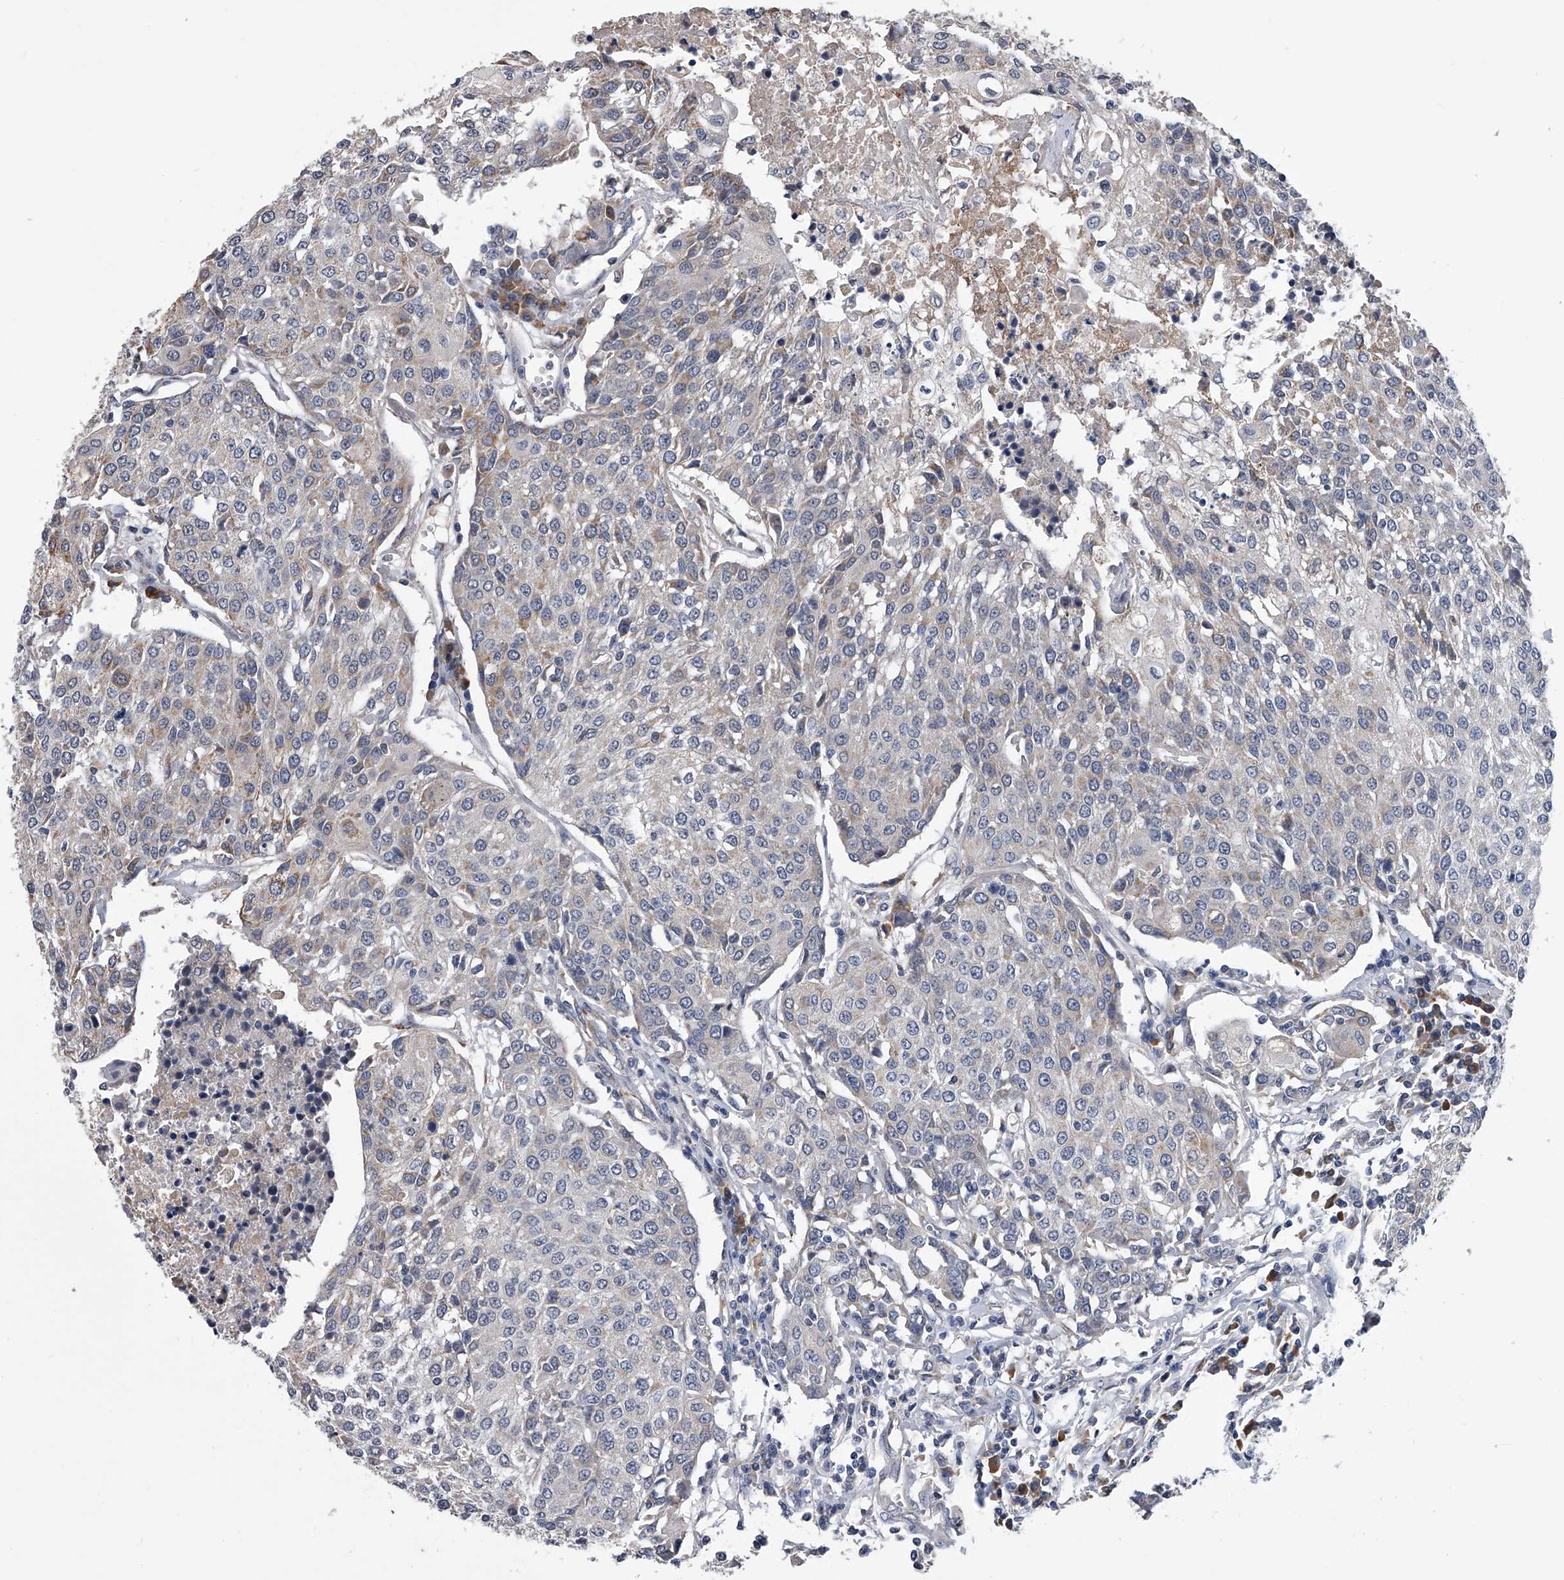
{"staining": {"intensity": "weak", "quantity": "<25%", "location": "cytoplasmic/membranous"}, "tissue": "urothelial cancer", "cell_type": "Tumor cells", "image_type": "cancer", "snomed": [{"axis": "morphology", "description": "Urothelial carcinoma, High grade"}, {"axis": "topography", "description": "Urinary bladder"}], "caption": "High power microscopy micrograph of an immunohistochemistry (IHC) image of high-grade urothelial carcinoma, revealing no significant staining in tumor cells.", "gene": "OAT", "patient": {"sex": "female", "age": 85}}